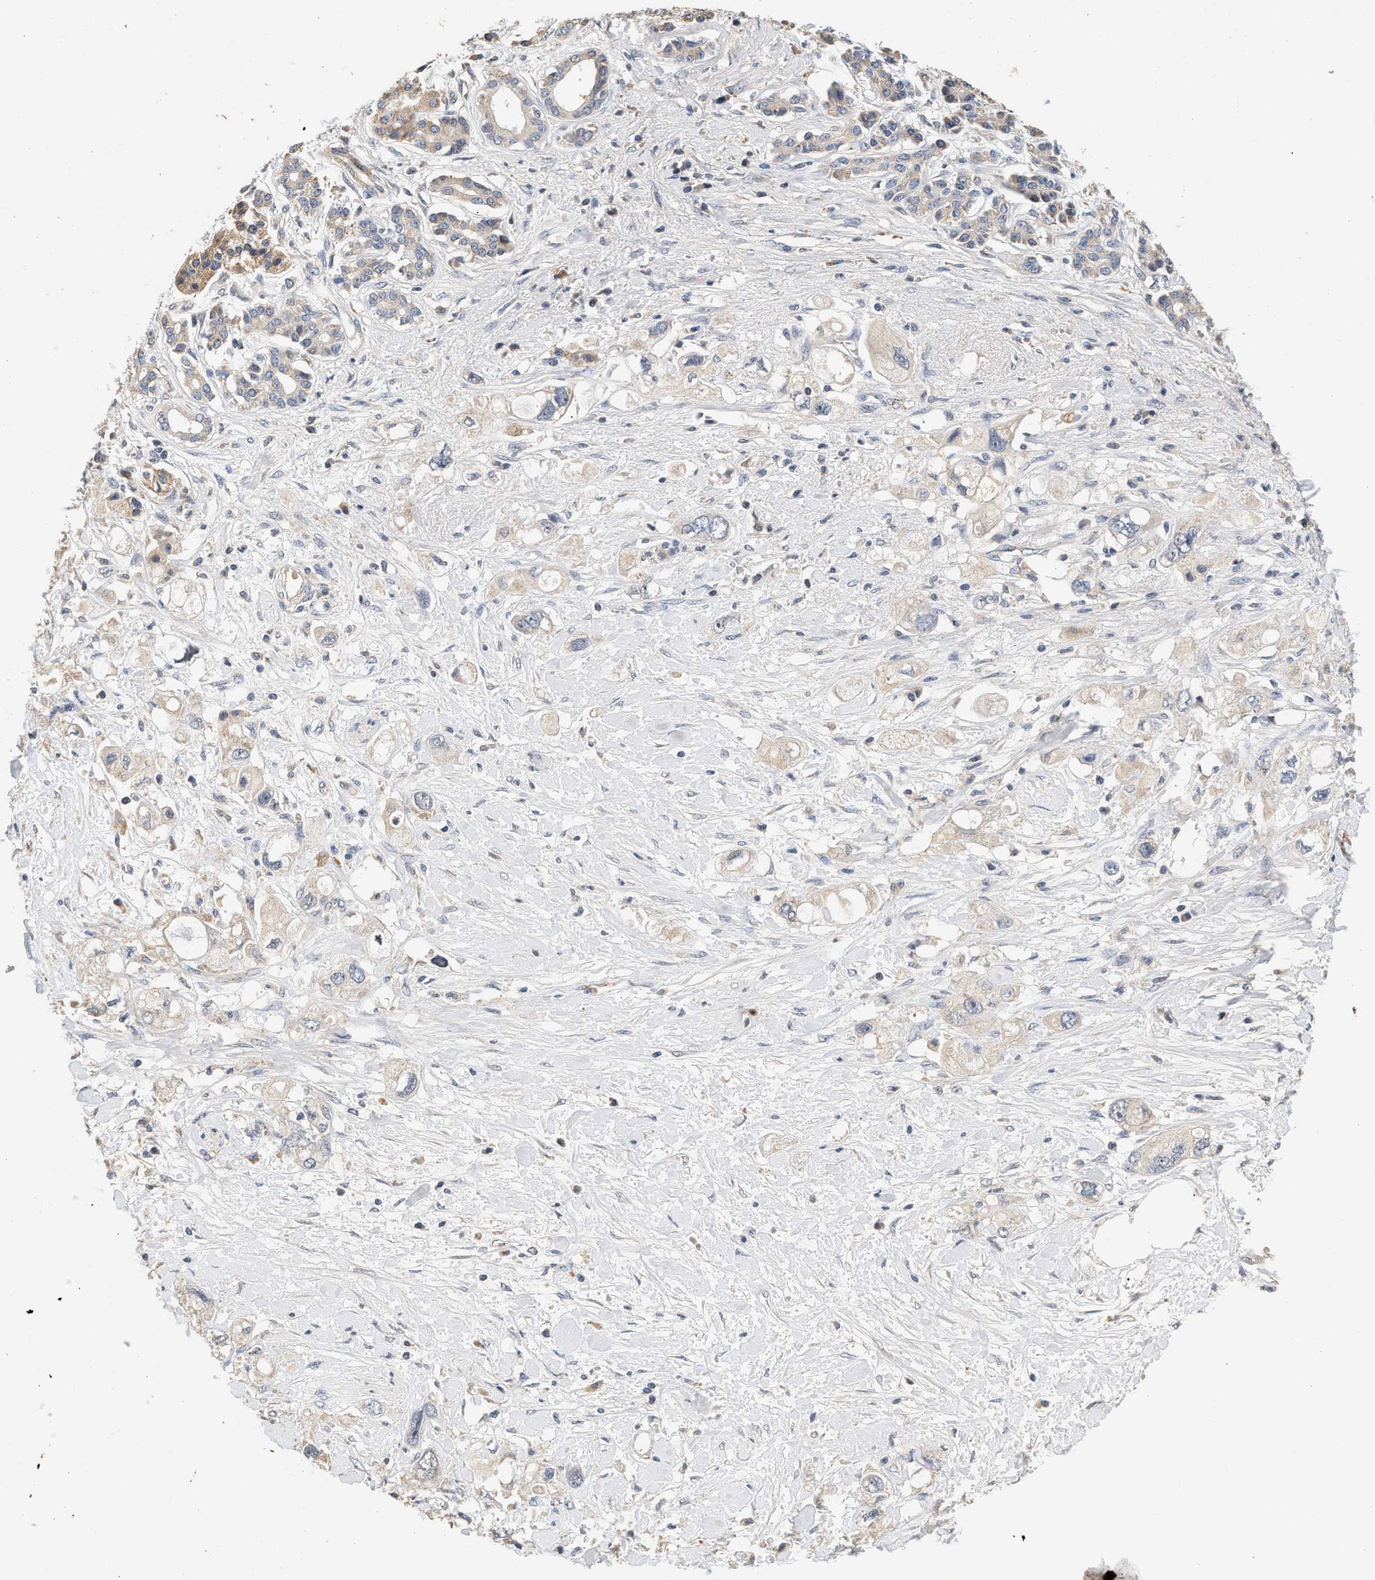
{"staining": {"intensity": "negative", "quantity": "none", "location": "none"}, "tissue": "pancreatic cancer", "cell_type": "Tumor cells", "image_type": "cancer", "snomed": [{"axis": "morphology", "description": "Adenocarcinoma, NOS"}, {"axis": "topography", "description": "Pancreas"}], "caption": "The immunohistochemistry (IHC) photomicrograph has no significant staining in tumor cells of pancreatic adenocarcinoma tissue. Nuclei are stained in blue.", "gene": "PTGR3", "patient": {"sex": "female", "age": 56}}